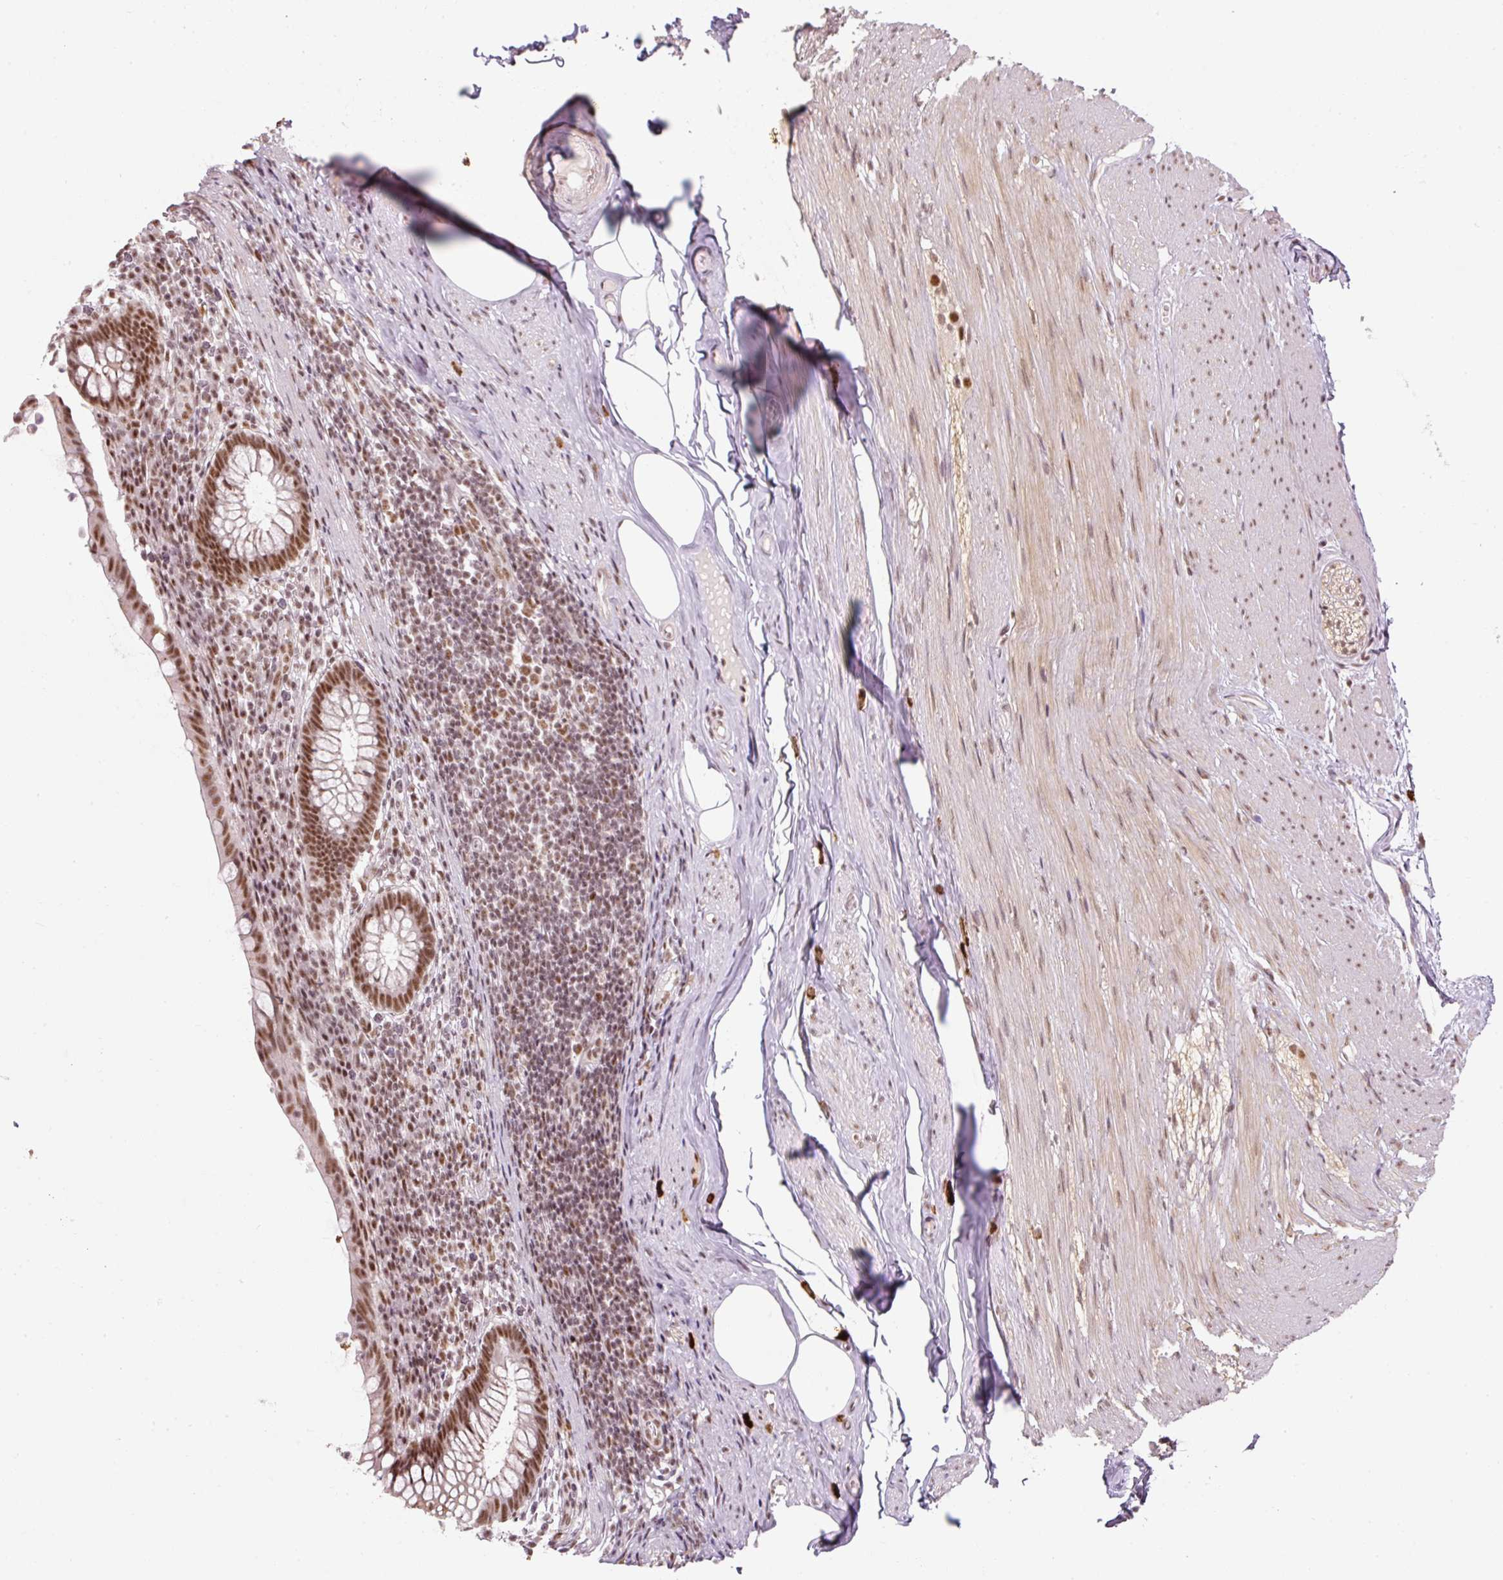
{"staining": {"intensity": "moderate", "quantity": ">75%", "location": "nuclear"}, "tissue": "appendix", "cell_type": "Glandular cells", "image_type": "normal", "snomed": [{"axis": "morphology", "description": "Normal tissue, NOS"}, {"axis": "topography", "description": "Appendix"}], "caption": "Glandular cells exhibit medium levels of moderate nuclear expression in about >75% of cells in unremarkable appendix.", "gene": "U2AF2", "patient": {"sex": "female", "age": 56}}